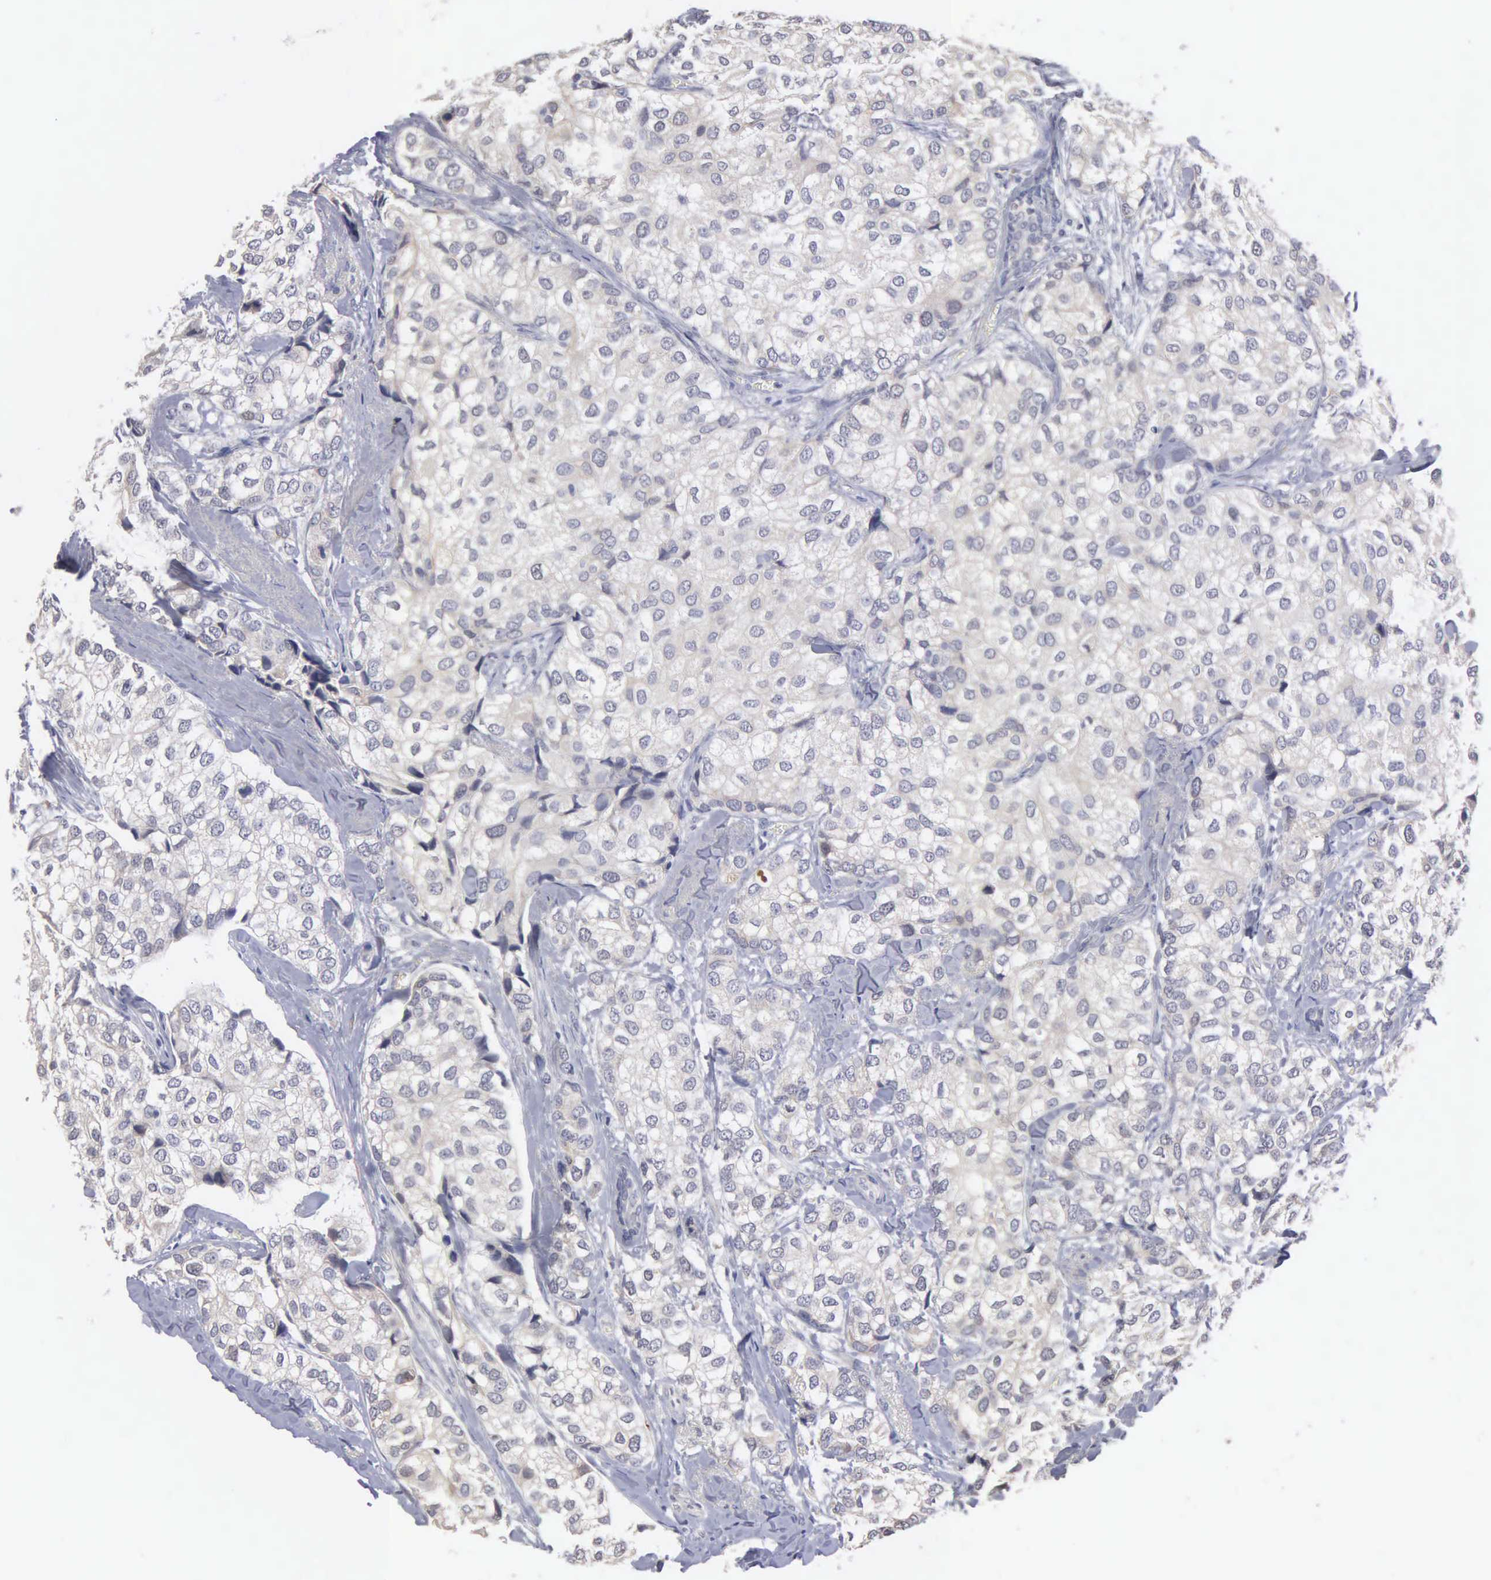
{"staining": {"intensity": "negative", "quantity": "none", "location": "none"}, "tissue": "breast cancer", "cell_type": "Tumor cells", "image_type": "cancer", "snomed": [{"axis": "morphology", "description": "Duct carcinoma"}, {"axis": "topography", "description": "Breast"}], "caption": "Tumor cells are negative for protein expression in human breast cancer (intraductal carcinoma).", "gene": "LIN52", "patient": {"sex": "female", "age": 68}}